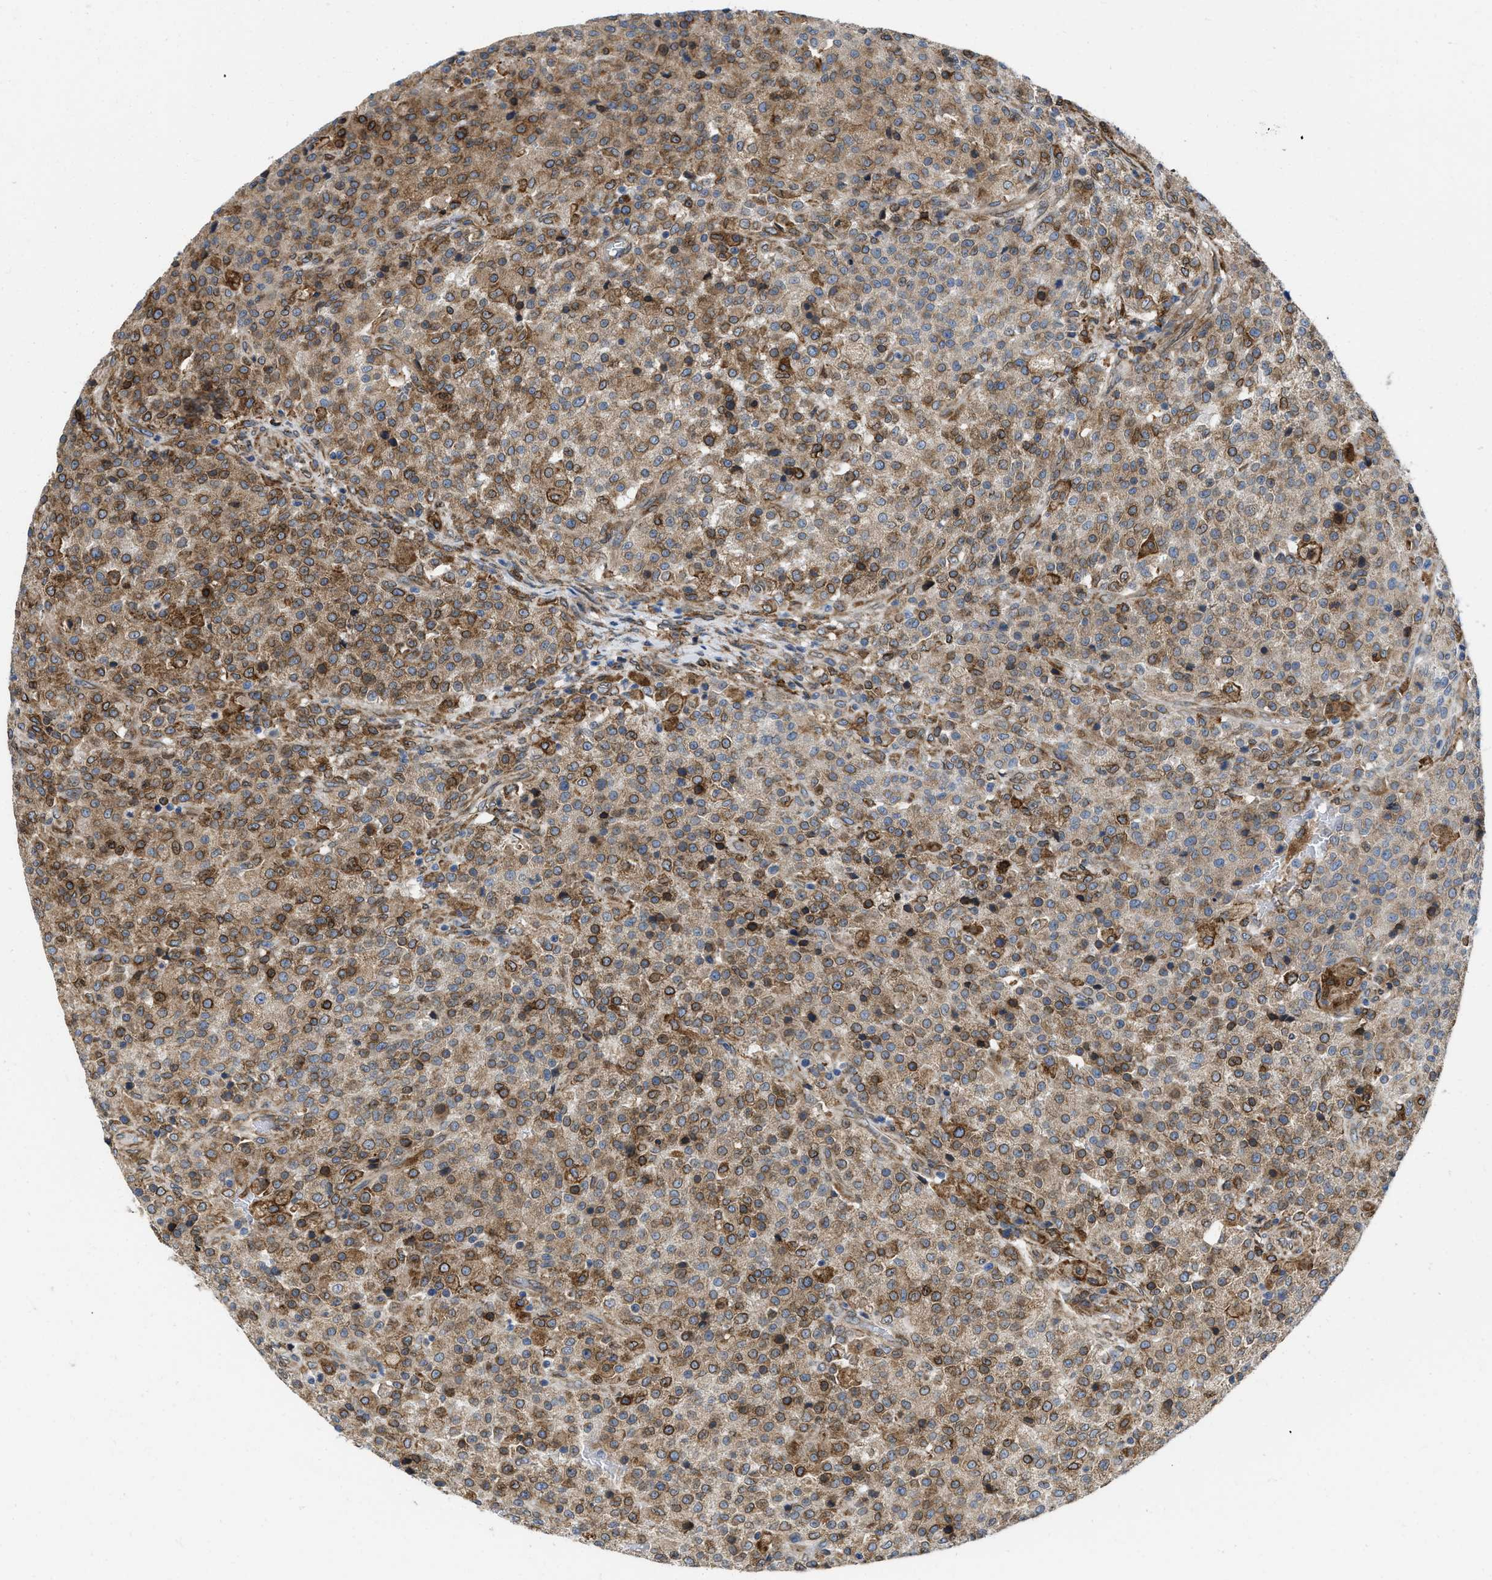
{"staining": {"intensity": "strong", "quantity": ">75%", "location": "cytoplasmic/membranous"}, "tissue": "testis cancer", "cell_type": "Tumor cells", "image_type": "cancer", "snomed": [{"axis": "morphology", "description": "Seminoma, NOS"}, {"axis": "topography", "description": "Testis"}], "caption": "The photomicrograph reveals staining of testis cancer, revealing strong cytoplasmic/membranous protein expression (brown color) within tumor cells.", "gene": "ERLIN2", "patient": {"sex": "male", "age": 59}}